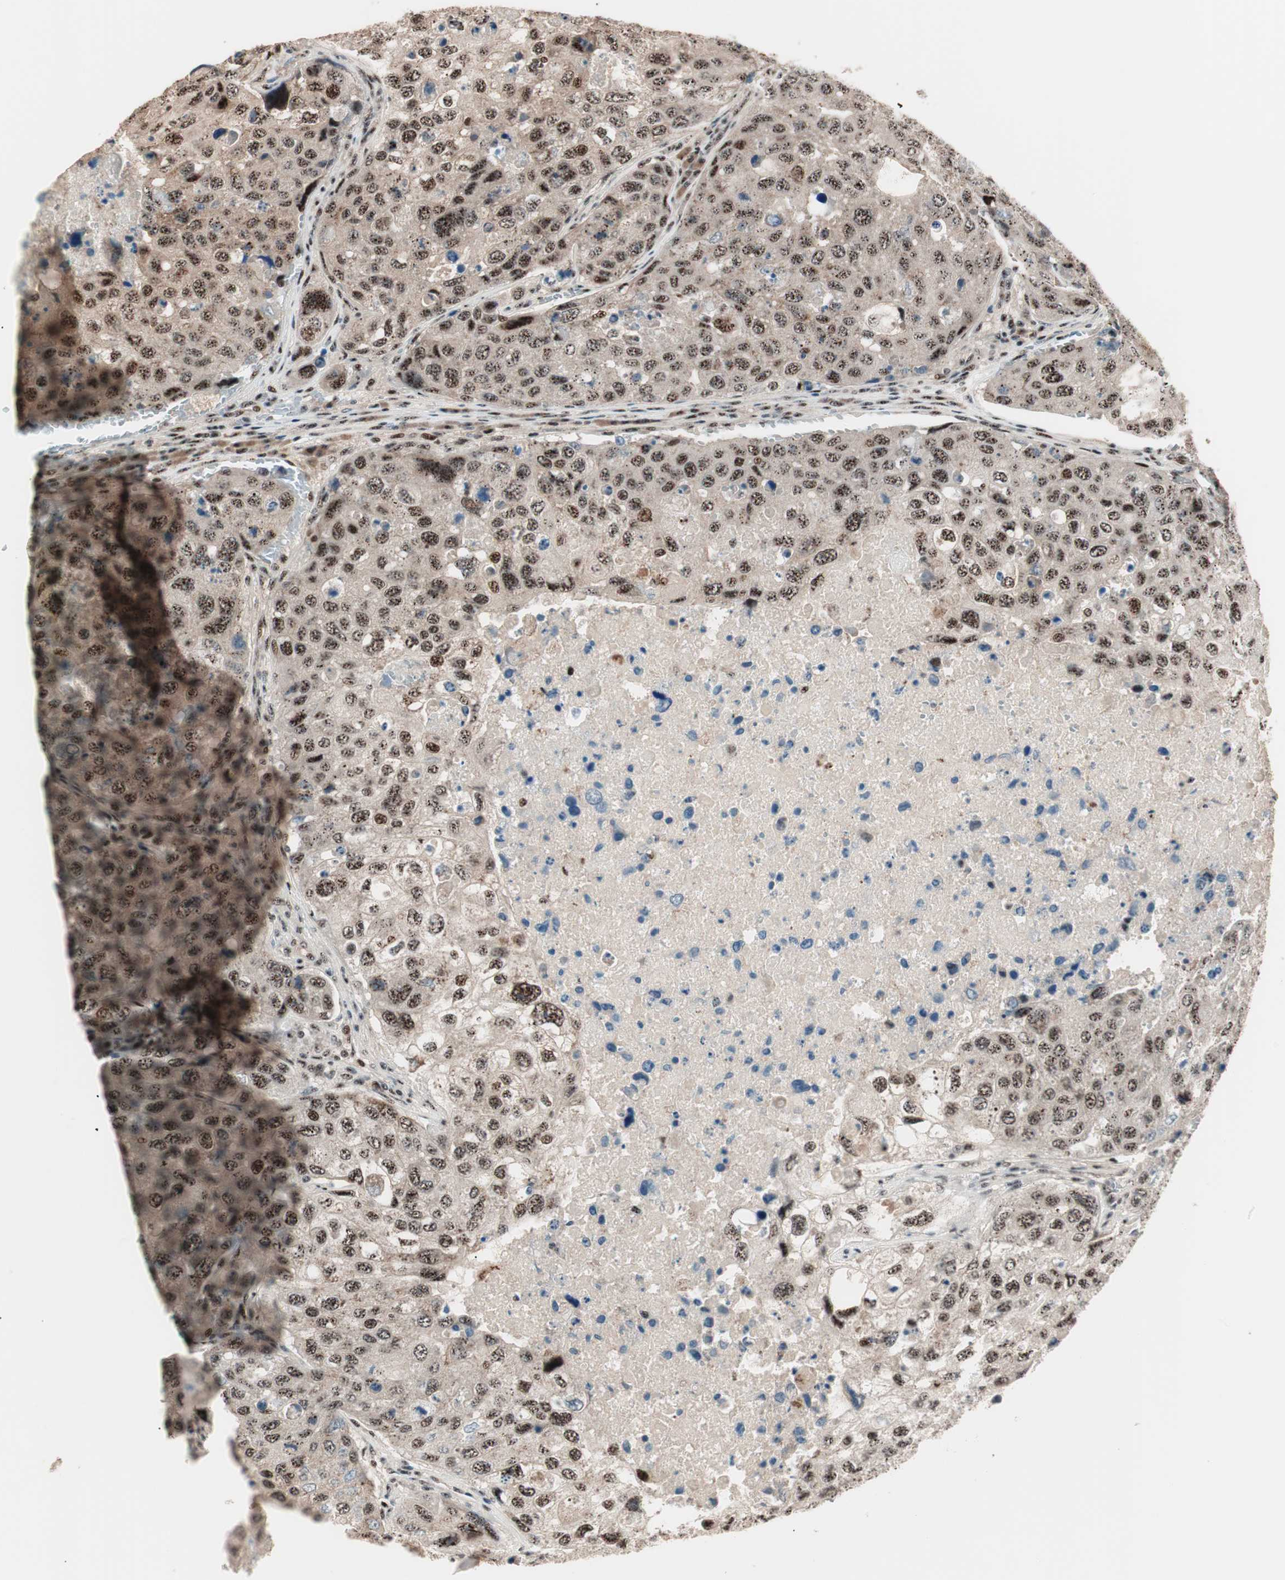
{"staining": {"intensity": "strong", "quantity": ">75%", "location": "nuclear"}, "tissue": "urothelial cancer", "cell_type": "Tumor cells", "image_type": "cancer", "snomed": [{"axis": "morphology", "description": "Urothelial carcinoma, High grade"}, {"axis": "topography", "description": "Lymph node"}, {"axis": "topography", "description": "Urinary bladder"}], "caption": "Immunohistochemical staining of human high-grade urothelial carcinoma displays high levels of strong nuclear protein expression in approximately >75% of tumor cells.", "gene": "NR5A2", "patient": {"sex": "male", "age": 51}}